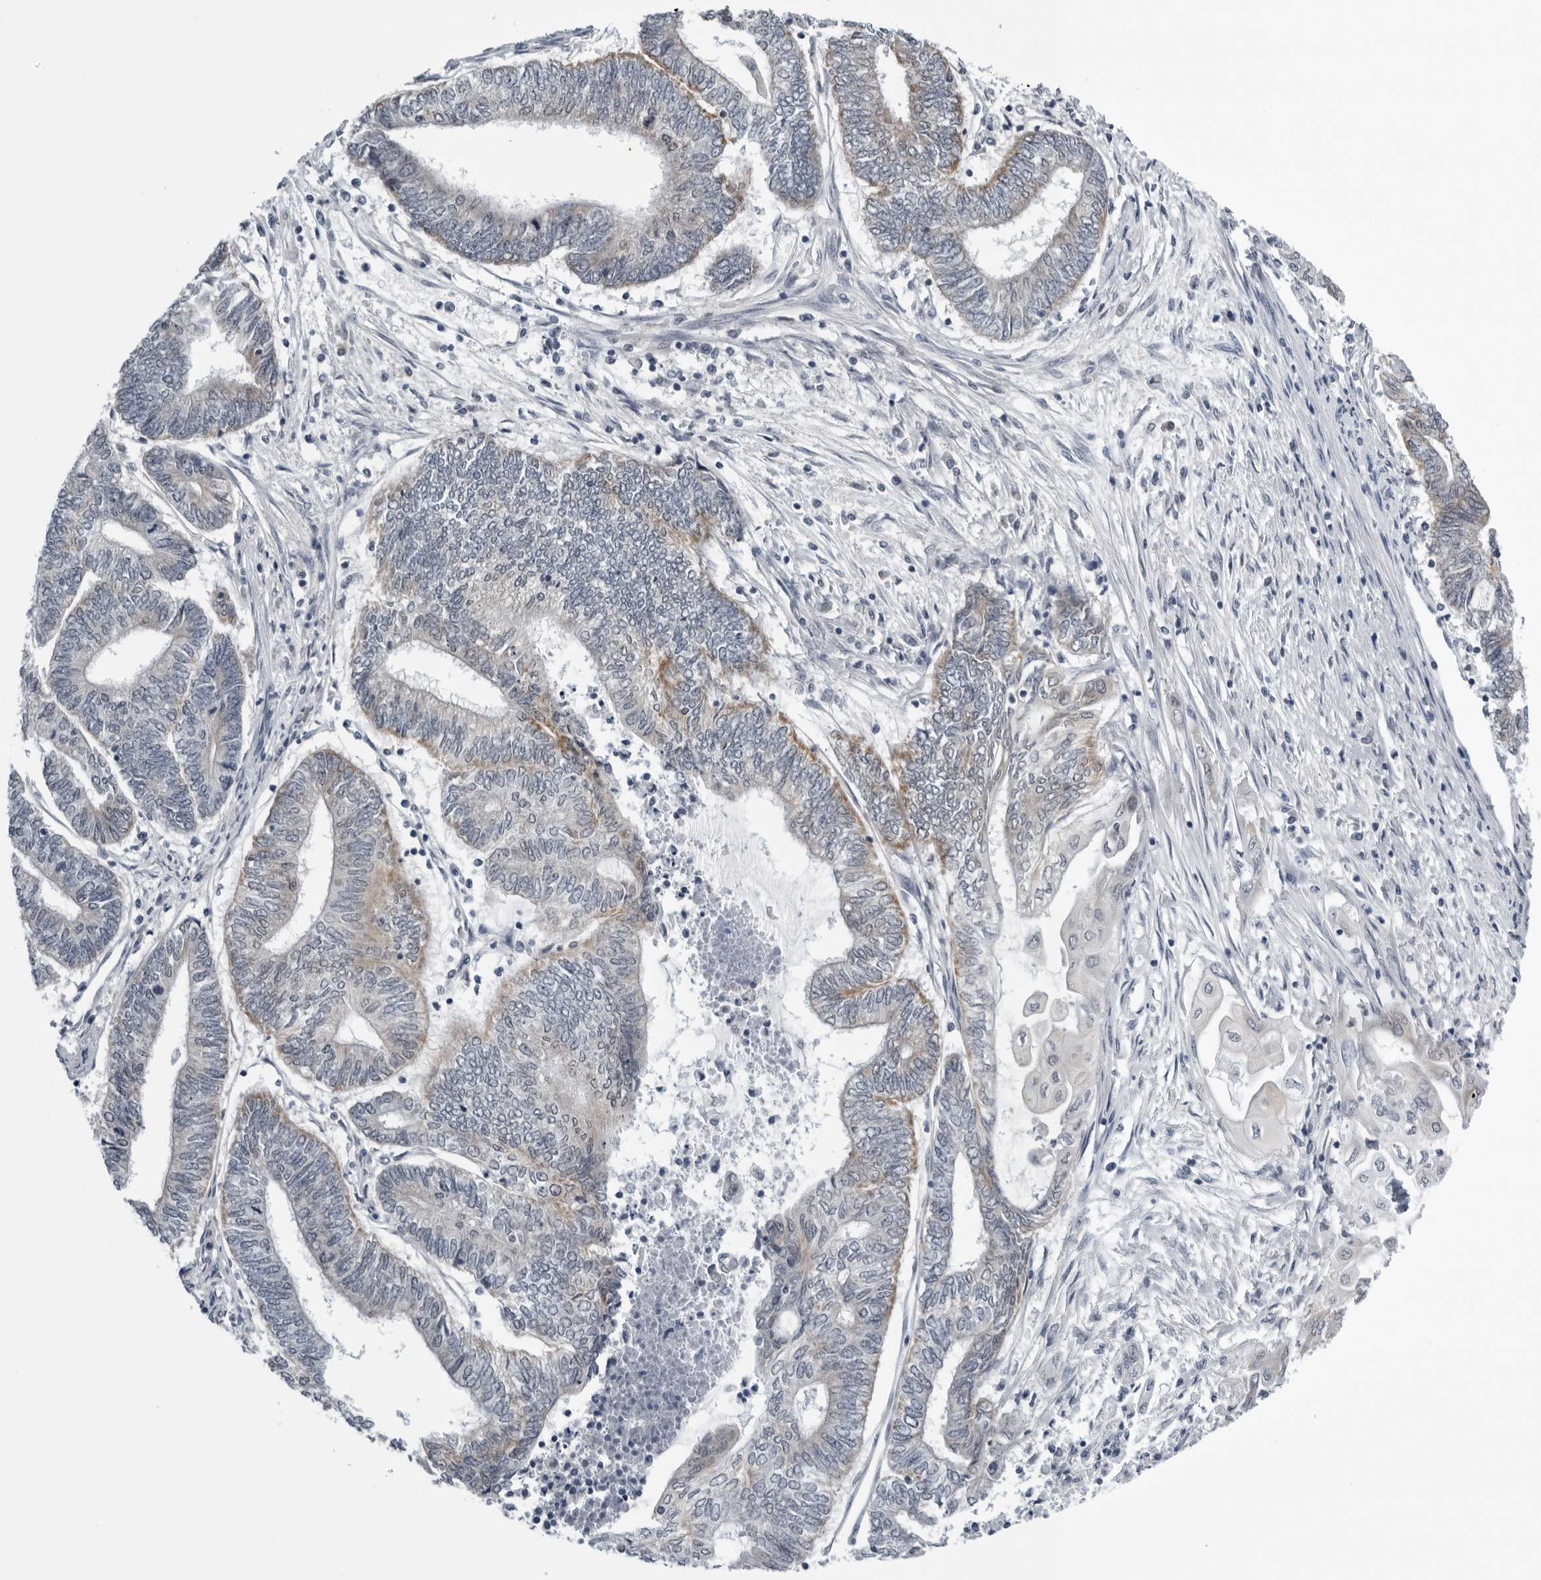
{"staining": {"intensity": "weak", "quantity": "<25%", "location": "cytoplasmic/membranous"}, "tissue": "endometrial cancer", "cell_type": "Tumor cells", "image_type": "cancer", "snomed": [{"axis": "morphology", "description": "Adenocarcinoma, NOS"}, {"axis": "topography", "description": "Uterus"}, {"axis": "topography", "description": "Endometrium"}], "caption": "High power microscopy histopathology image of an immunohistochemistry micrograph of adenocarcinoma (endometrial), revealing no significant expression in tumor cells.", "gene": "CPT2", "patient": {"sex": "female", "age": 70}}